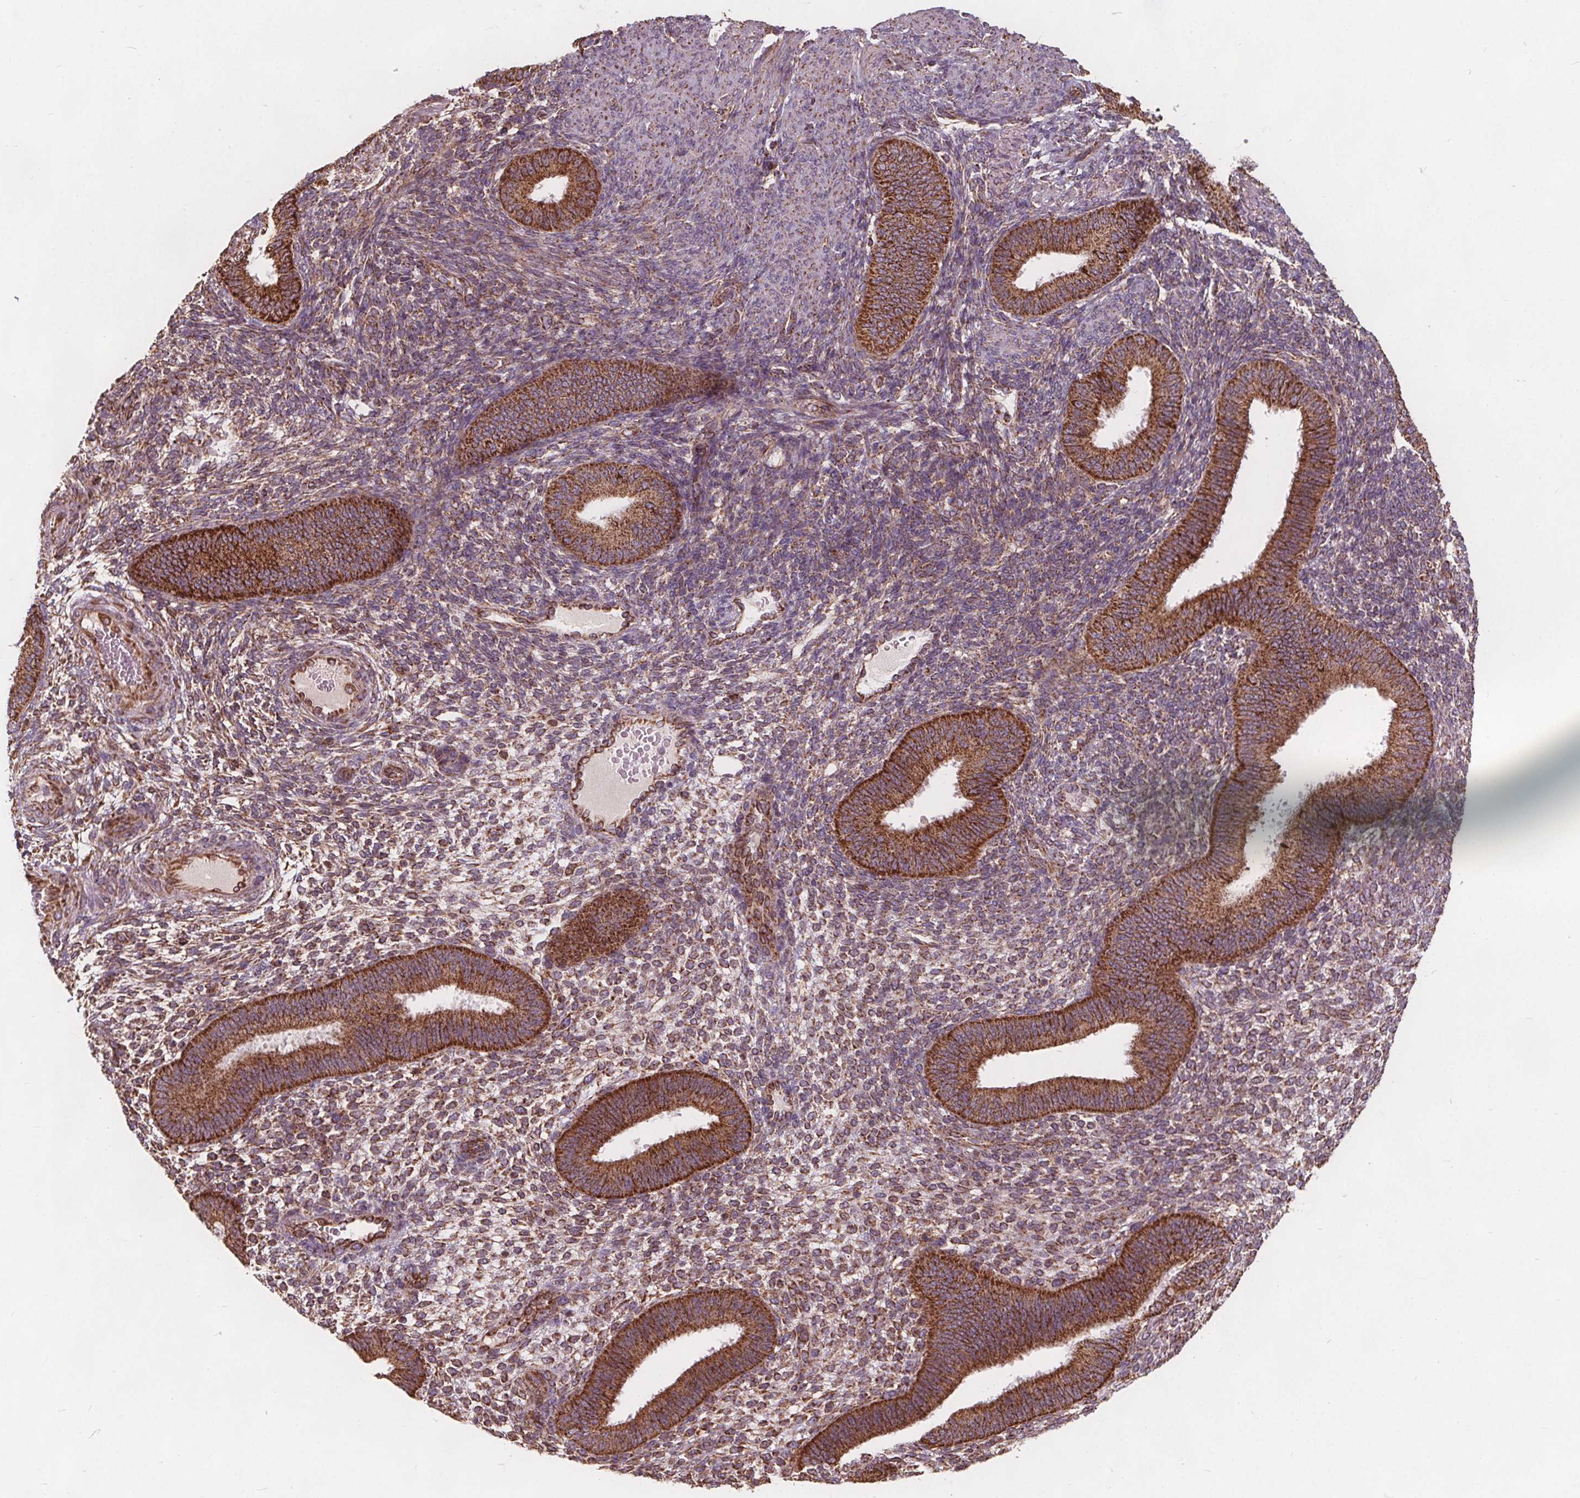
{"staining": {"intensity": "moderate", "quantity": ">75%", "location": "cytoplasmic/membranous"}, "tissue": "endometrium", "cell_type": "Cells in endometrial stroma", "image_type": "normal", "snomed": [{"axis": "morphology", "description": "Normal tissue, NOS"}, {"axis": "topography", "description": "Endometrium"}], "caption": "Moderate cytoplasmic/membranous protein positivity is appreciated in approximately >75% of cells in endometrial stroma in endometrium. Immunohistochemistry stains the protein of interest in brown and the nuclei are stained blue.", "gene": "PLSCR3", "patient": {"sex": "female", "age": 39}}